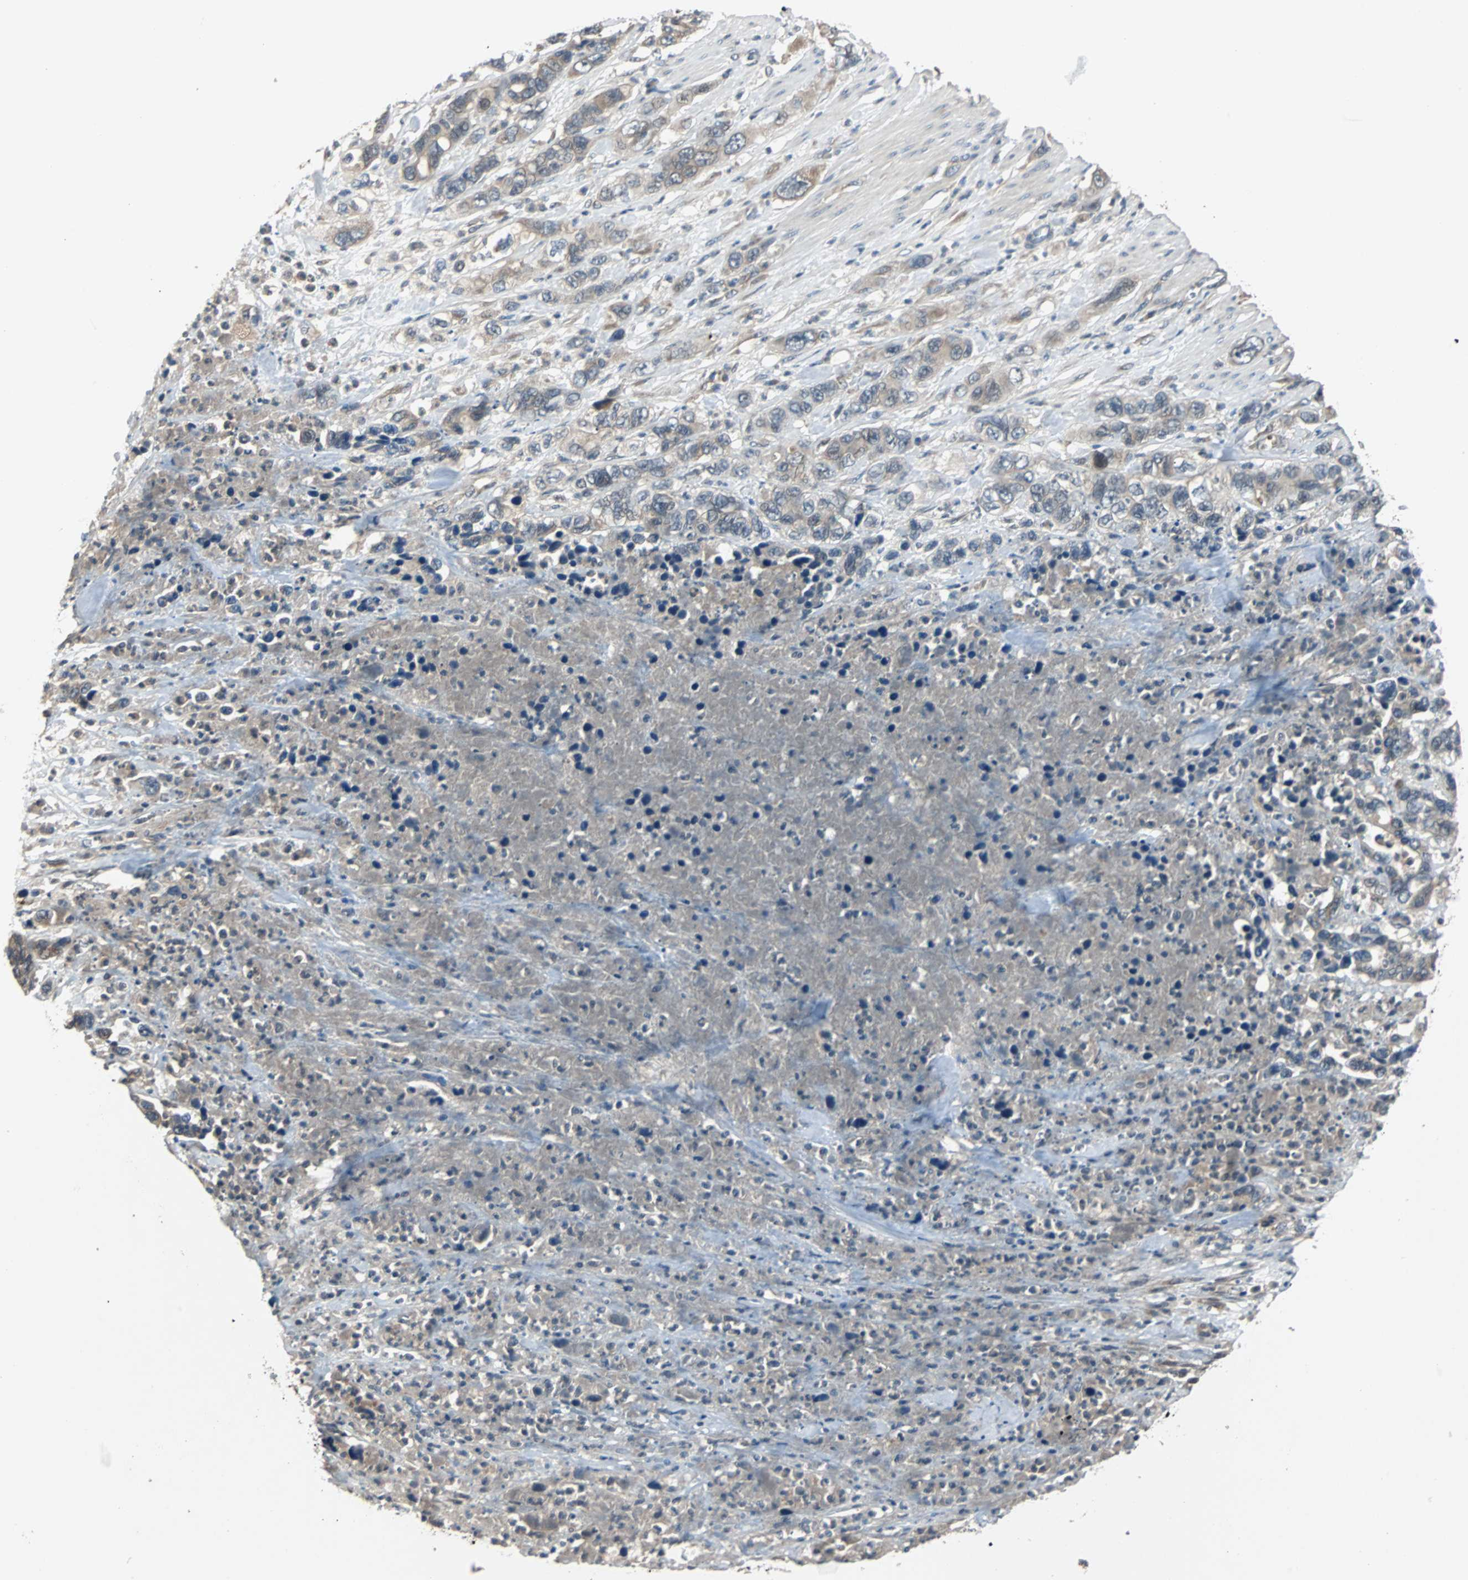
{"staining": {"intensity": "moderate", "quantity": ">75%", "location": "cytoplasmic/membranous"}, "tissue": "pancreatic cancer", "cell_type": "Tumor cells", "image_type": "cancer", "snomed": [{"axis": "morphology", "description": "Adenocarcinoma, NOS"}, {"axis": "topography", "description": "Pancreas"}], "caption": "Adenocarcinoma (pancreatic) stained with a brown dye exhibits moderate cytoplasmic/membranous positive expression in about >75% of tumor cells.", "gene": "ARF1", "patient": {"sex": "female", "age": 71}}